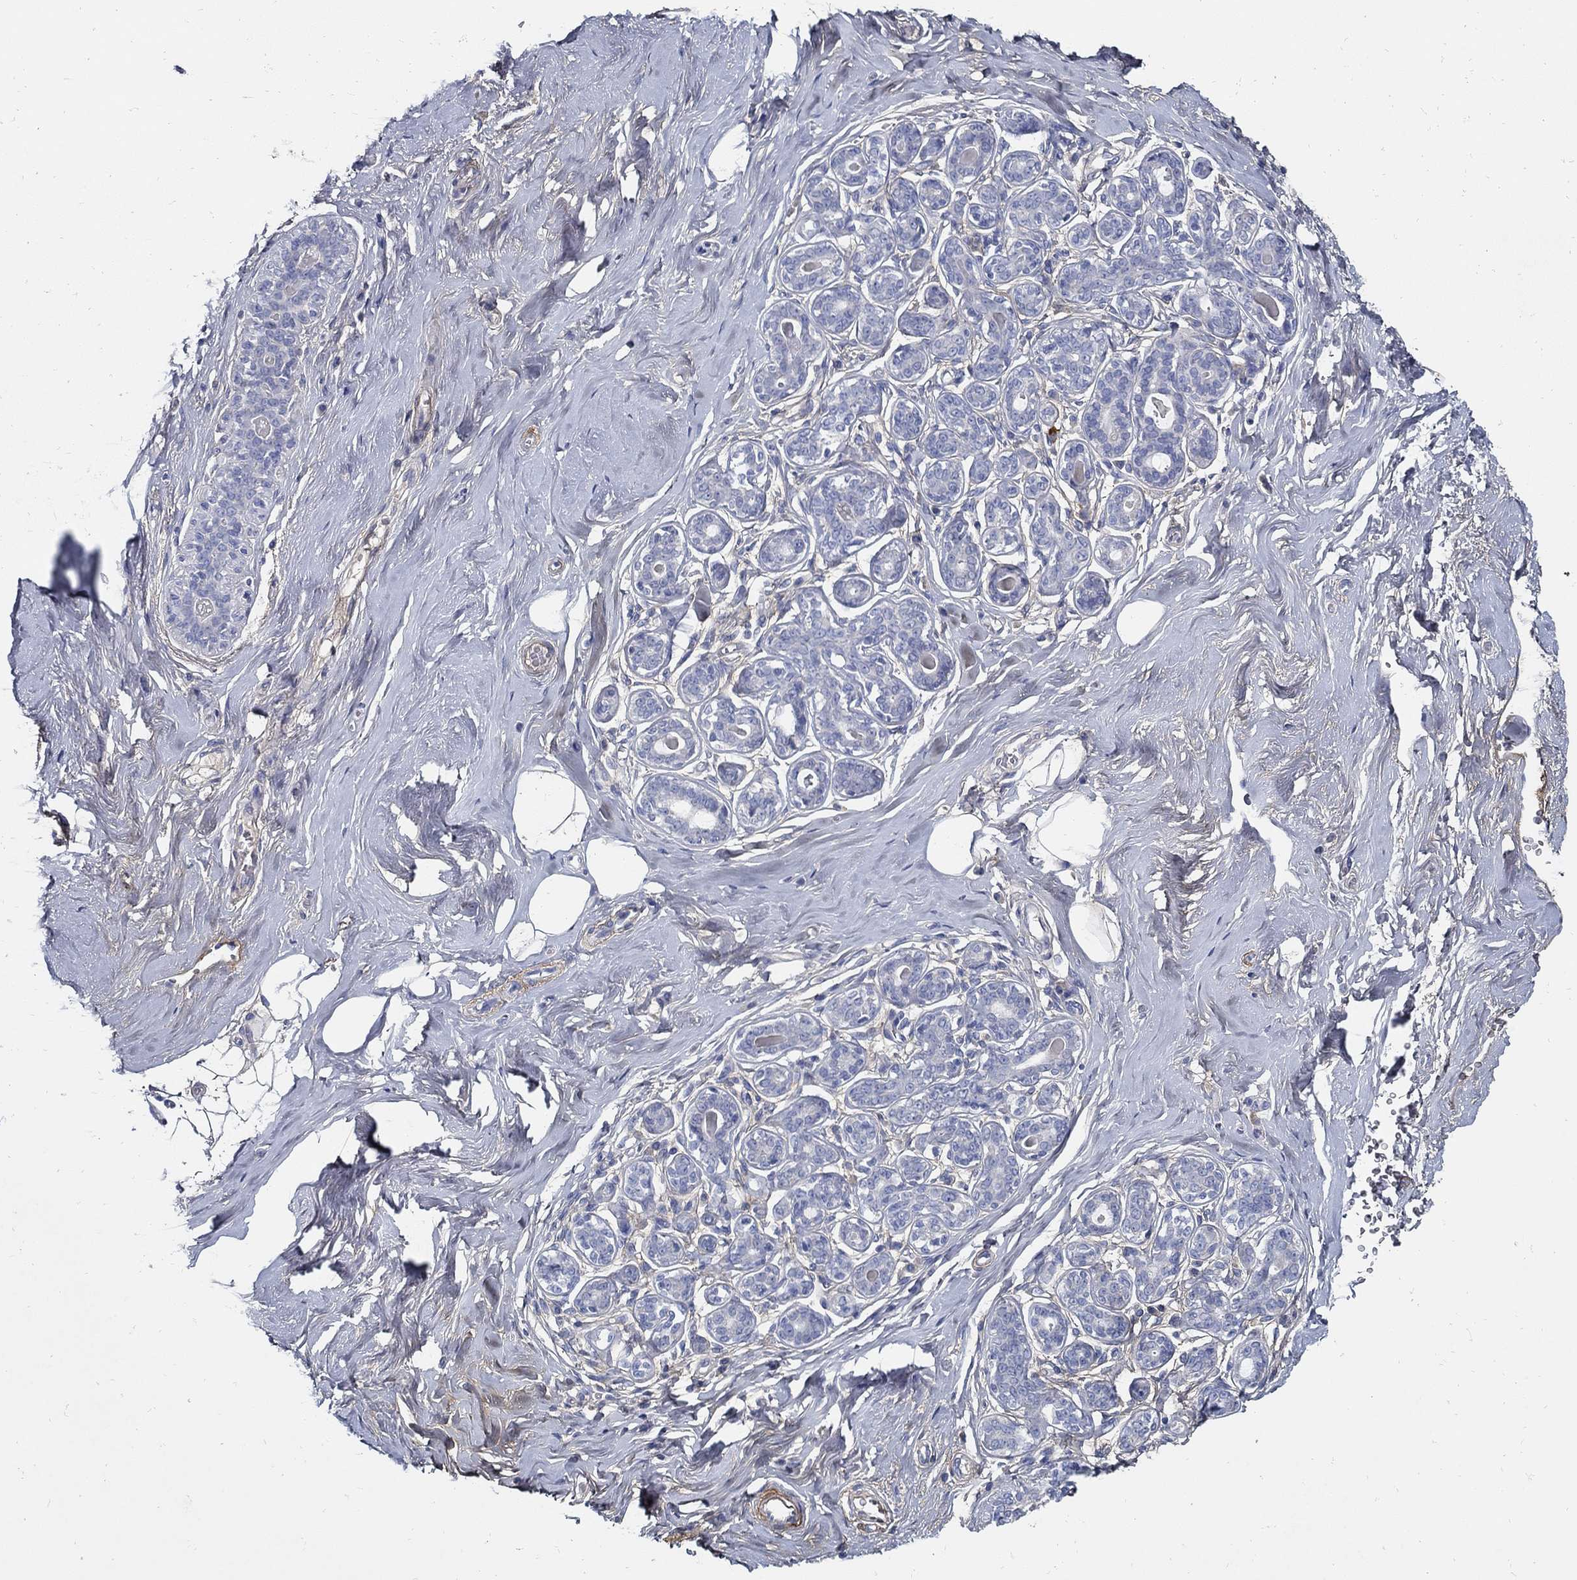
{"staining": {"intensity": "negative", "quantity": "none", "location": "none"}, "tissue": "breast", "cell_type": "Adipocytes", "image_type": "normal", "snomed": [{"axis": "morphology", "description": "Normal tissue, NOS"}, {"axis": "topography", "description": "Skin"}, {"axis": "topography", "description": "Breast"}], "caption": "An IHC micrograph of benign breast is shown. There is no staining in adipocytes of breast.", "gene": "TGFBI", "patient": {"sex": "female", "age": 43}}